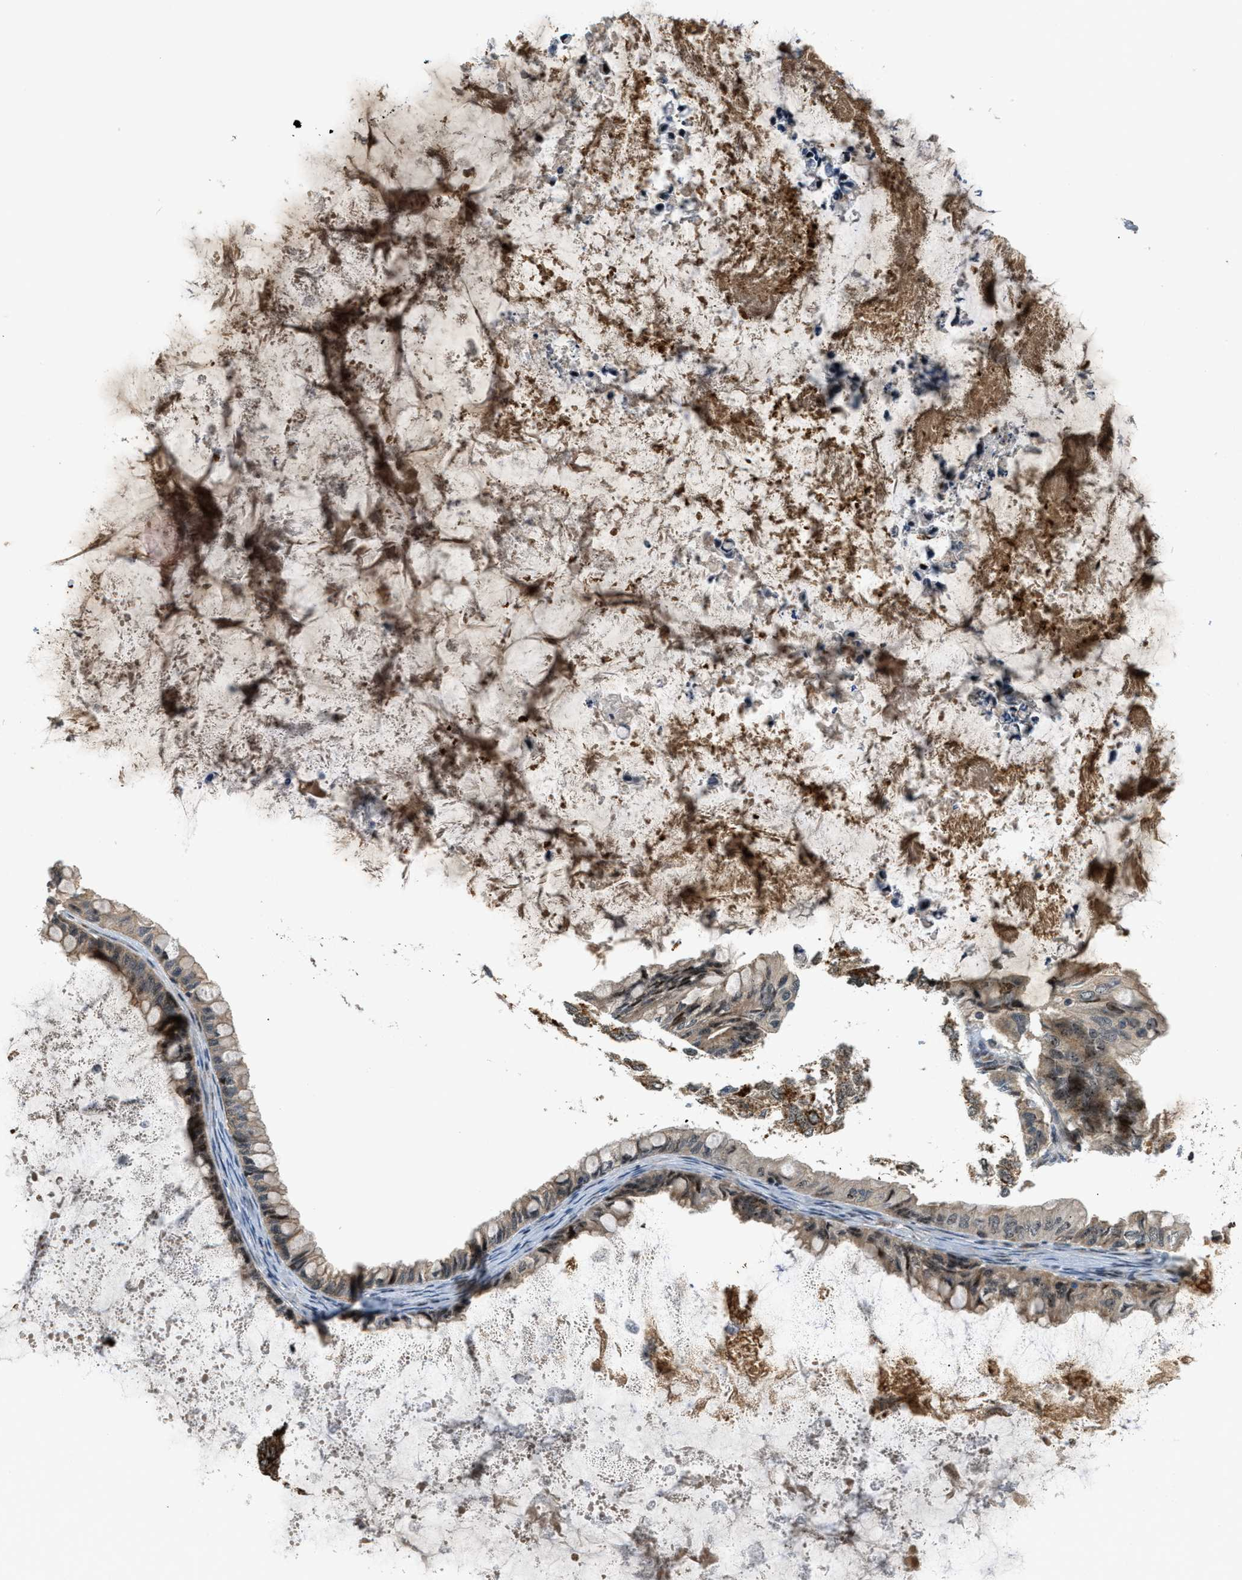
{"staining": {"intensity": "weak", "quantity": "25%-75%", "location": "cytoplasmic/membranous"}, "tissue": "ovarian cancer", "cell_type": "Tumor cells", "image_type": "cancer", "snomed": [{"axis": "morphology", "description": "Cystadenocarcinoma, mucinous, NOS"}, {"axis": "topography", "description": "Ovary"}], "caption": "Immunohistochemistry of human ovarian cancer (mucinous cystadenocarcinoma) exhibits low levels of weak cytoplasmic/membranous staining in approximately 25%-75% of tumor cells.", "gene": "TRAPPC14", "patient": {"sex": "female", "age": 80}}